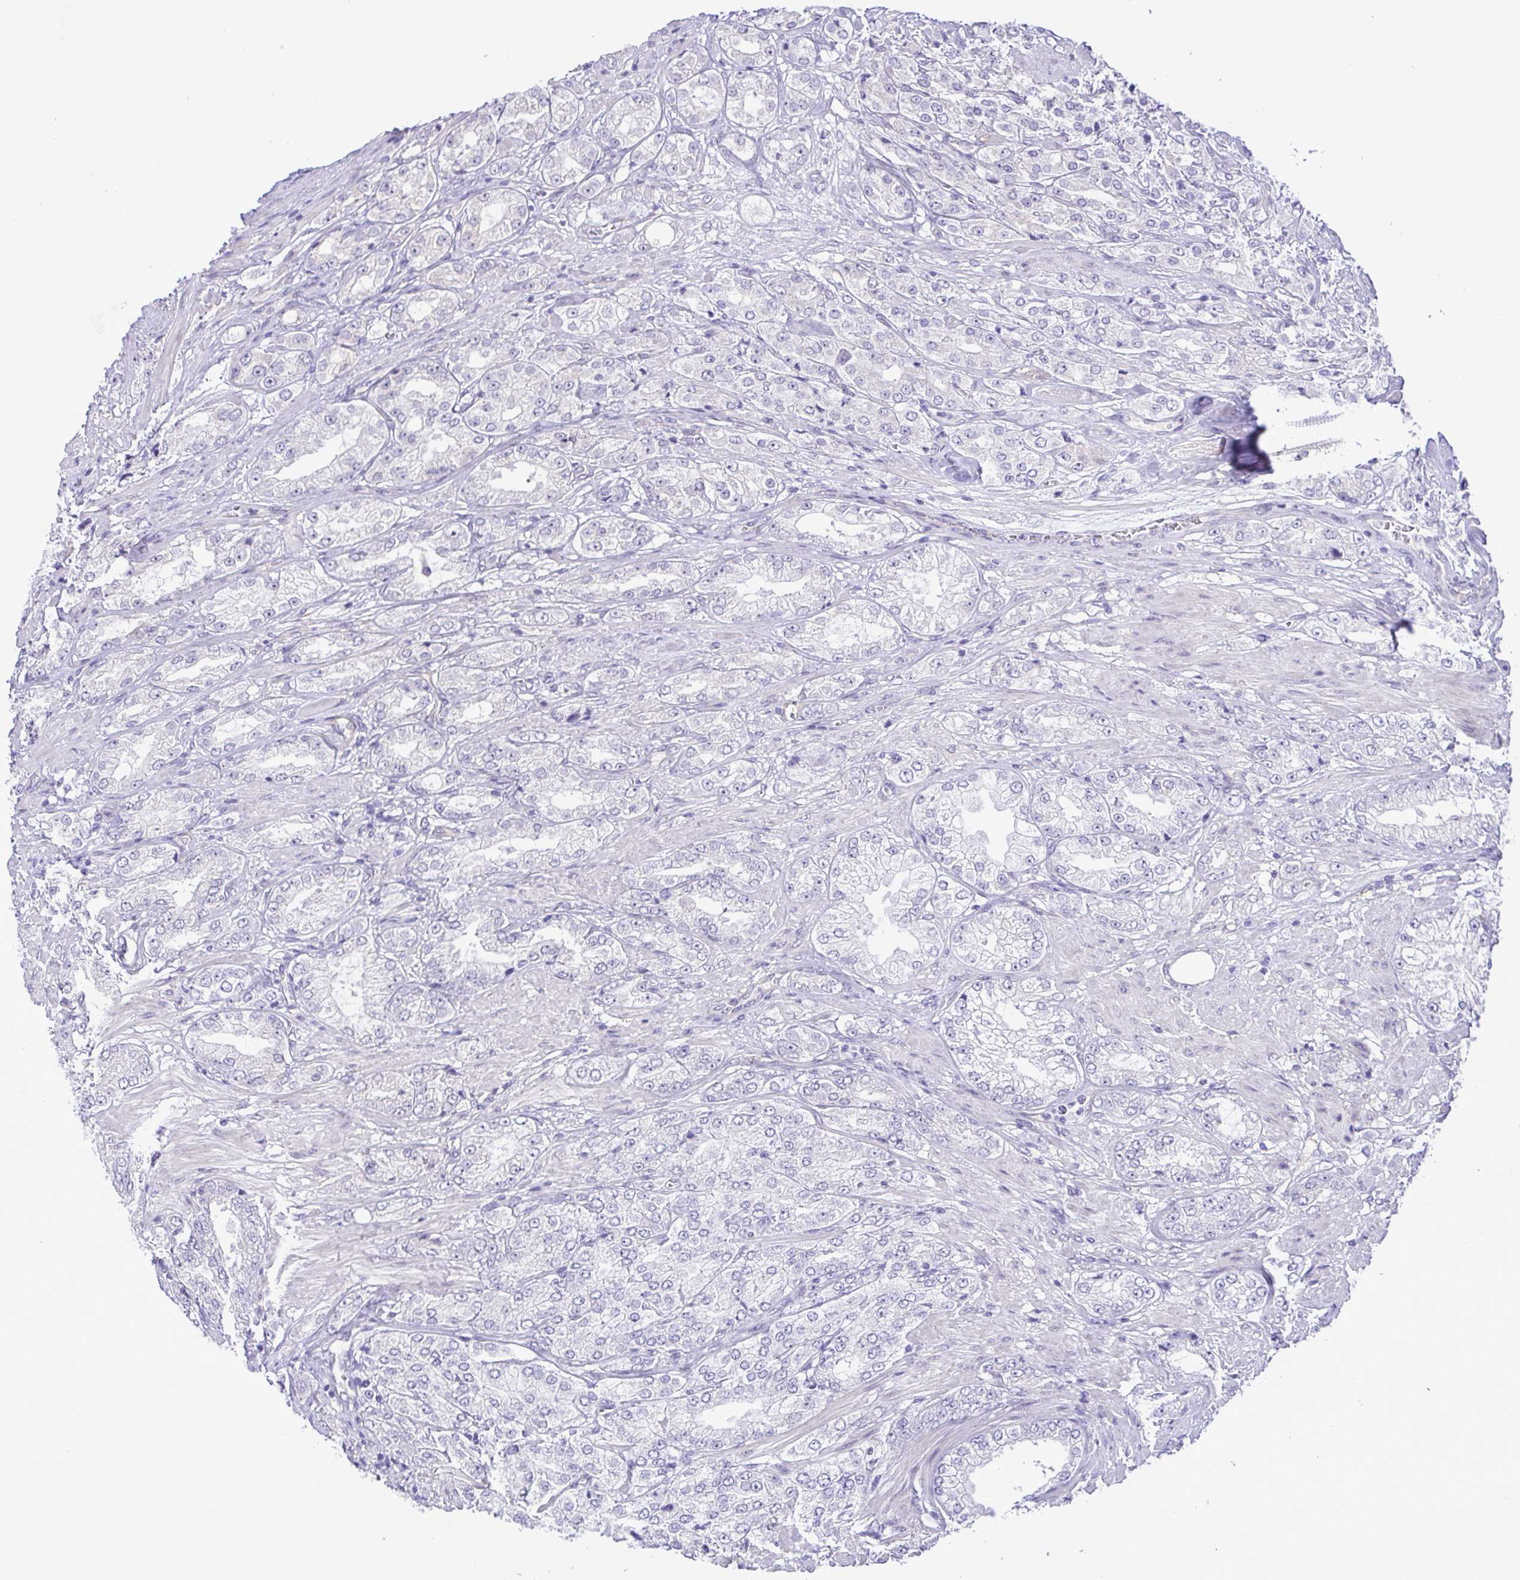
{"staining": {"intensity": "negative", "quantity": "none", "location": "none"}, "tissue": "prostate cancer", "cell_type": "Tumor cells", "image_type": "cancer", "snomed": [{"axis": "morphology", "description": "Adenocarcinoma, High grade"}, {"axis": "topography", "description": "Prostate"}], "caption": "An image of human prostate high-grade adenocarcinoma is negative for staining in tumor cells. (IHC, brightfield microscopy, high magnification).", "gene": "DCLK2", "patient": {"sex": "male", "age": 68}}